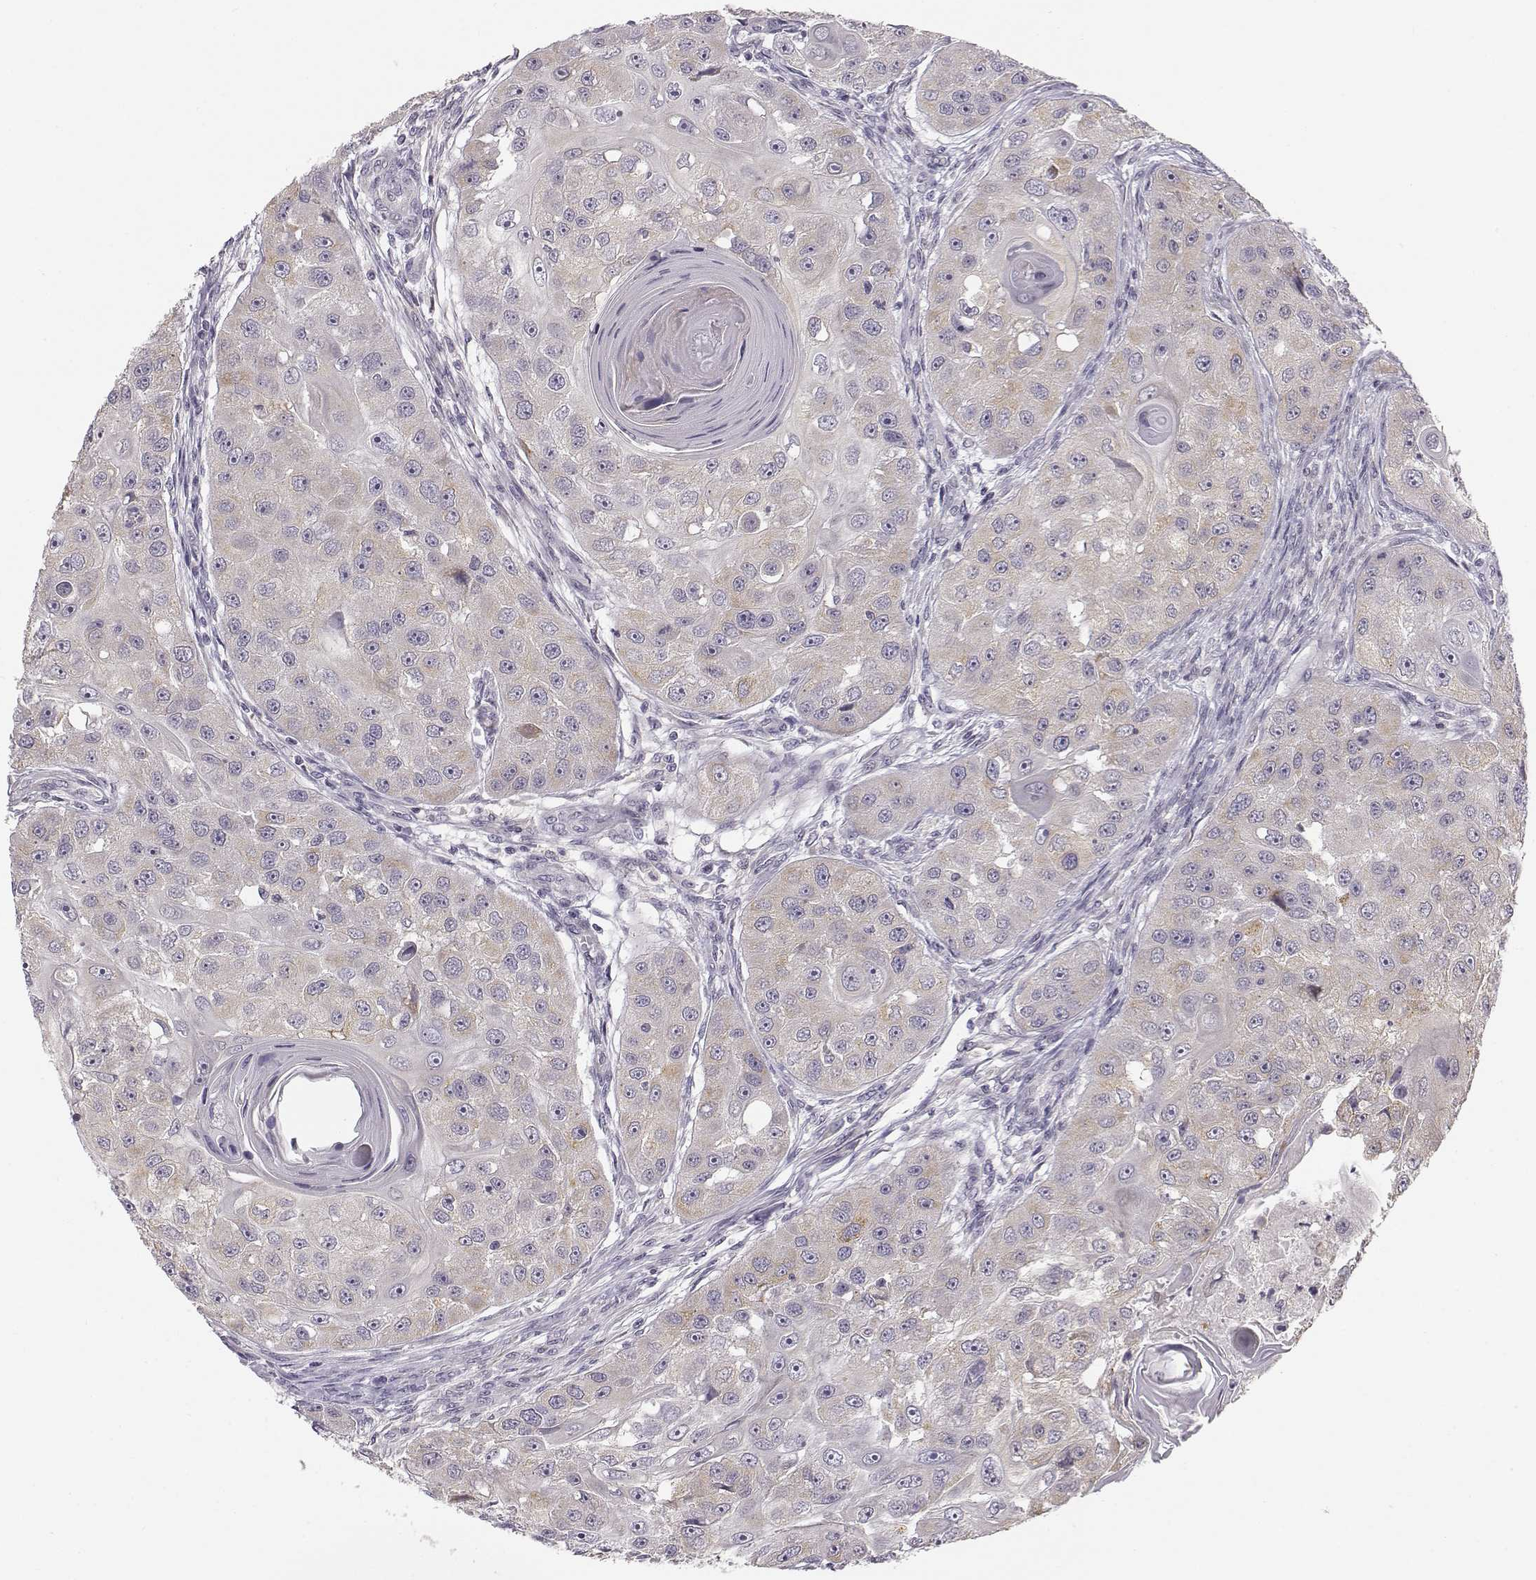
{"staining": {"intensity": "weak", "quantity": ">75%", "location": "cytoplasmic/membranous"}, "tissue": "head and neck cancer", "cell_type": "Tumor cells", "image_type": "cancer", "snomed": [{"axis": "morphology", "description": "Squamous cell carcinoma, NOS"}, {"axis": "topography", "description": "Head-Neck"}], "caption": "Protein analysis of head and neck cancer (squamous cell carcinoma) tissue displays weak cytoplasmic/membranous expression in approximately >75% of tumor cells.", "gene": "ACSL6", "patient": {"sex": "male", "age": 51}}